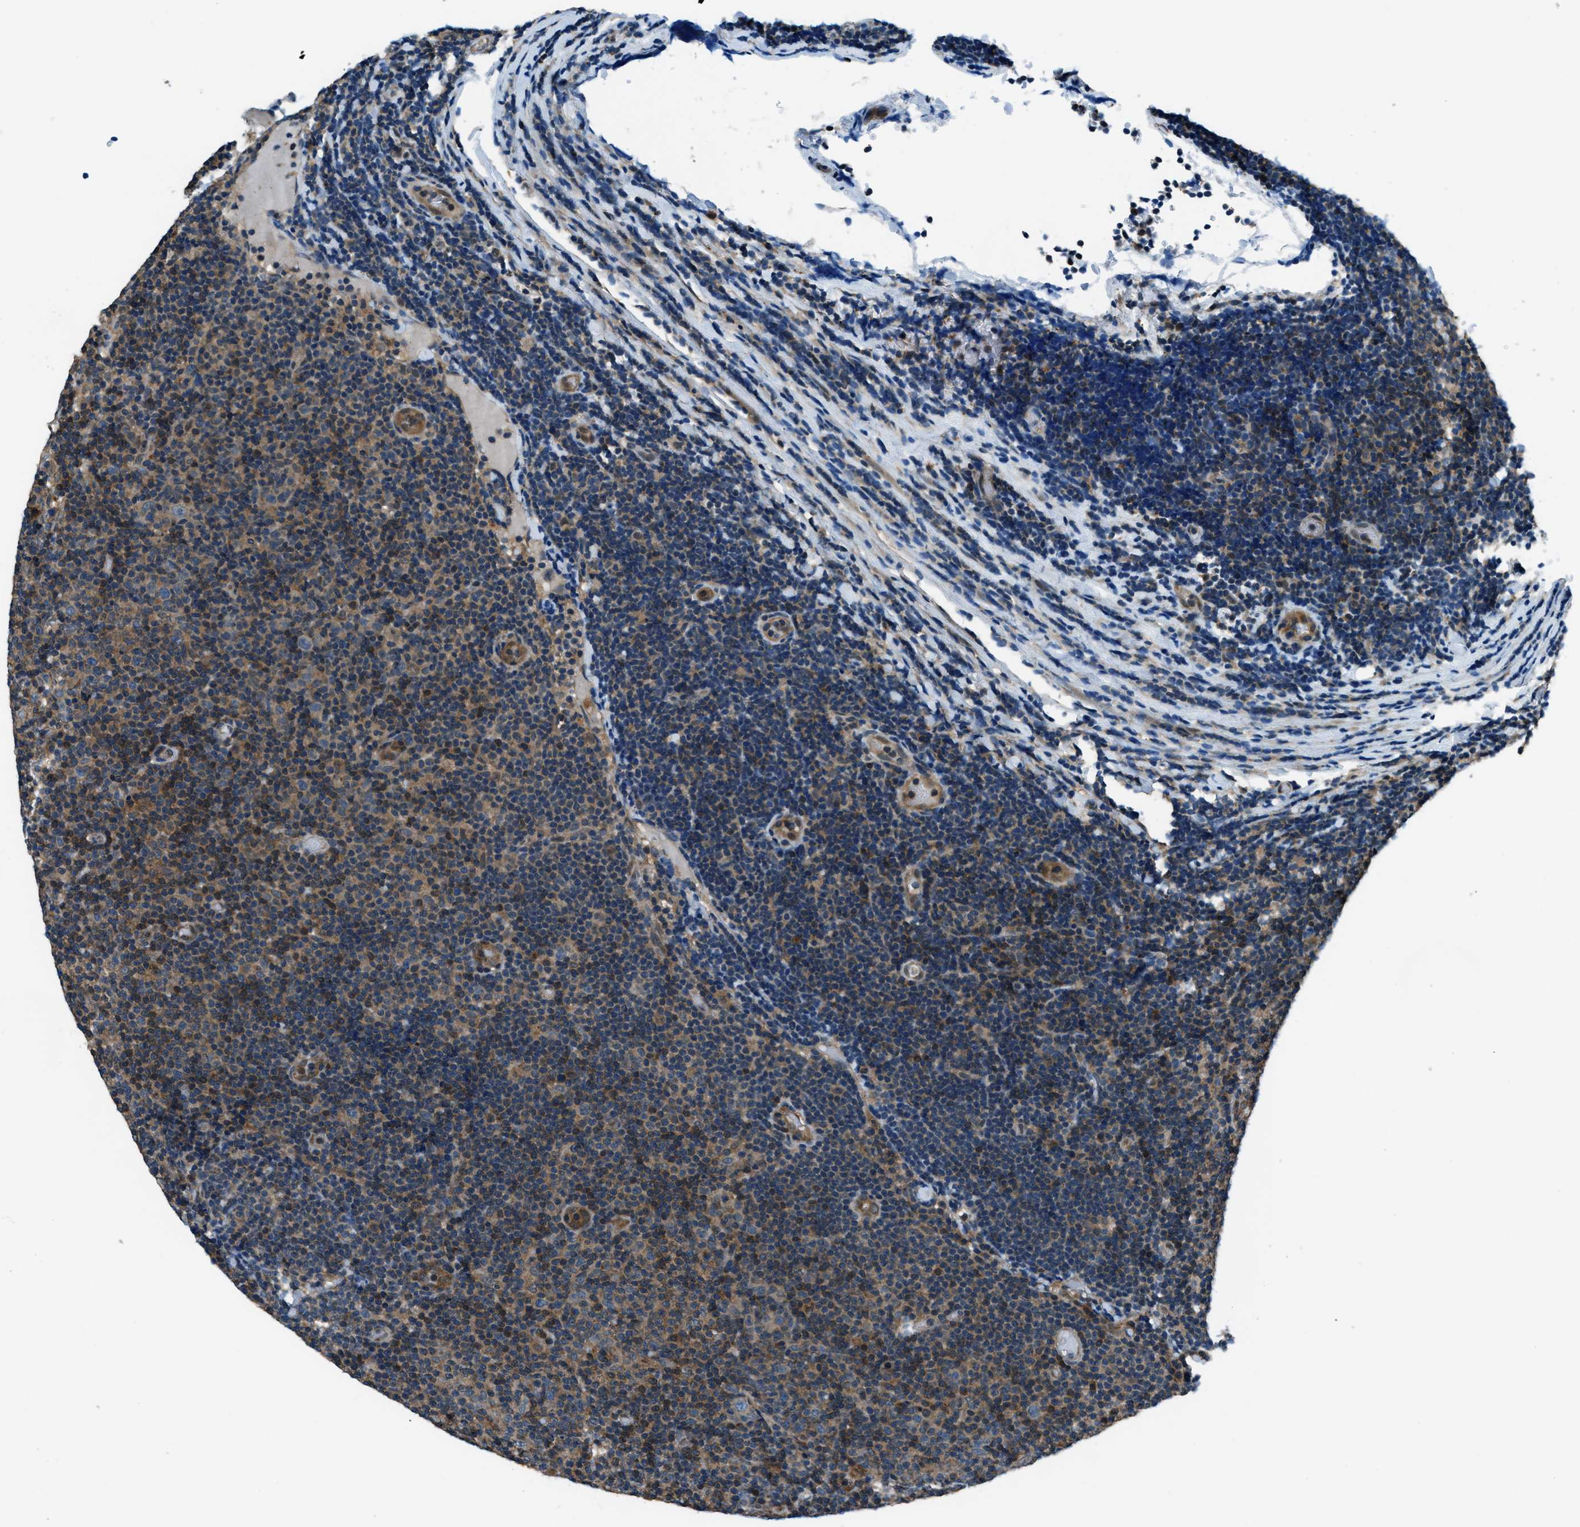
{"staining": {"intensity": "moderate", "quantity": ">75%", "location": "cytoplasmic/membranous"}, "tissue": "lymphoma", "cell_type": "Tumor cells", "image_type": "cancer", "snomed": [{"axis": "morphology", "description": "Malignant lymphoma, non-Hodgkin's type, Low grade"}, {"axis": "topography", "description": "Lymph node"}], "caption": "IHC staining of lymphoma, which demonstrates medium levels of moderate cytoplasmic/membranous expression in approximately >75% of tumor cells indicating moderate cytoplasmic/membranous protein positivity. The staining was performed using DAB (3,3'-diaminobenzidine) (brown) for protein detection and nuclei were counterstained in hematoxylin (blue).", "gene": "HEBP2", "patient": {"sex": "male", "age": 83}}